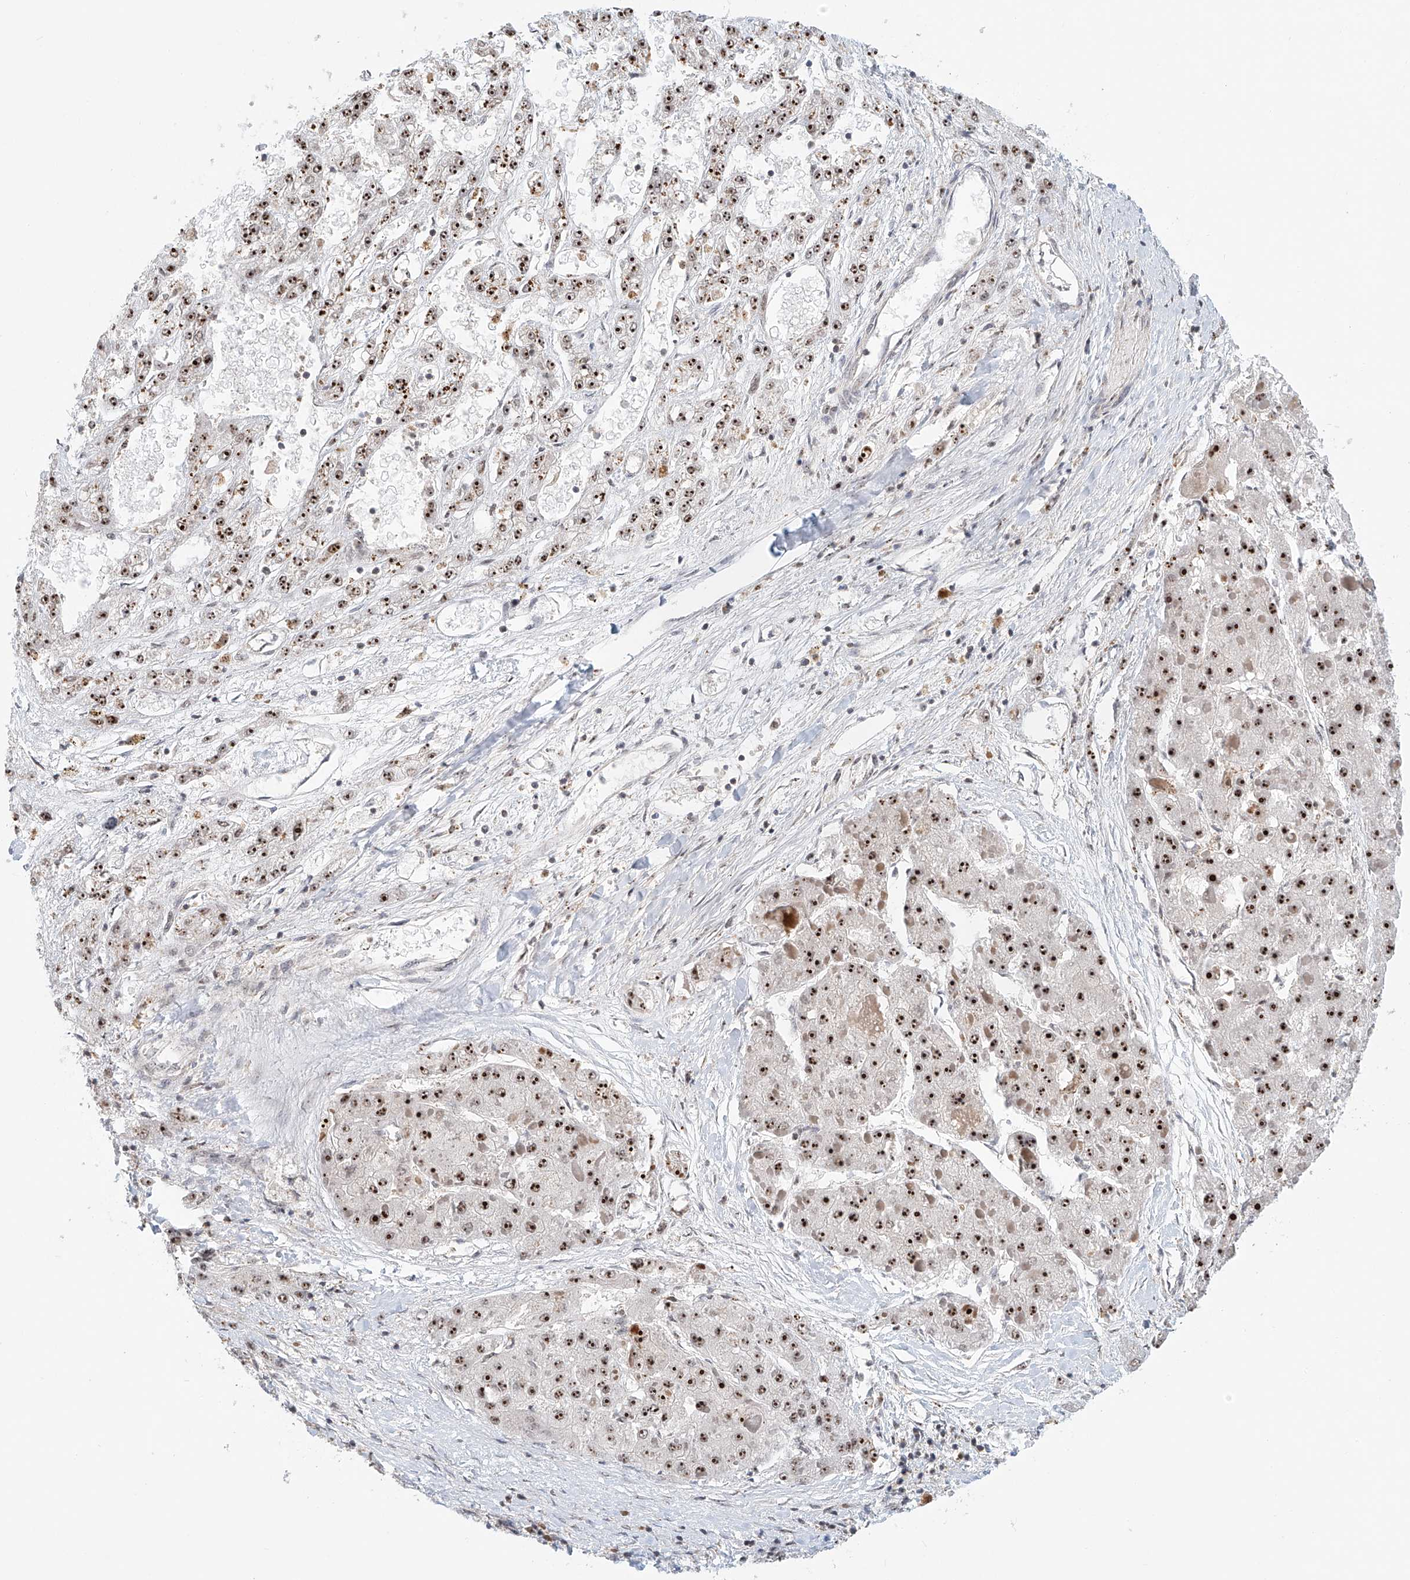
{"staining": {"intensity": "strong", "quantity": ">75%", "location": "nuclear"}, "tissue": "liver cancer", "cell_type": "Tumor cells", "image_type": "cancer", "snomed": [{"axis": "morphology", "description": "Carcinoma, Hepatocellular, NOS"}, {"axis": "topography", "description": "Liver"}], "caption": "Human liver cancer stained with a brown dye reveals strong nuclear positive expression in about >75% of tumor cells.", "gene": "PRUNE2", "patient": {"sex": "female", "age": 73}}